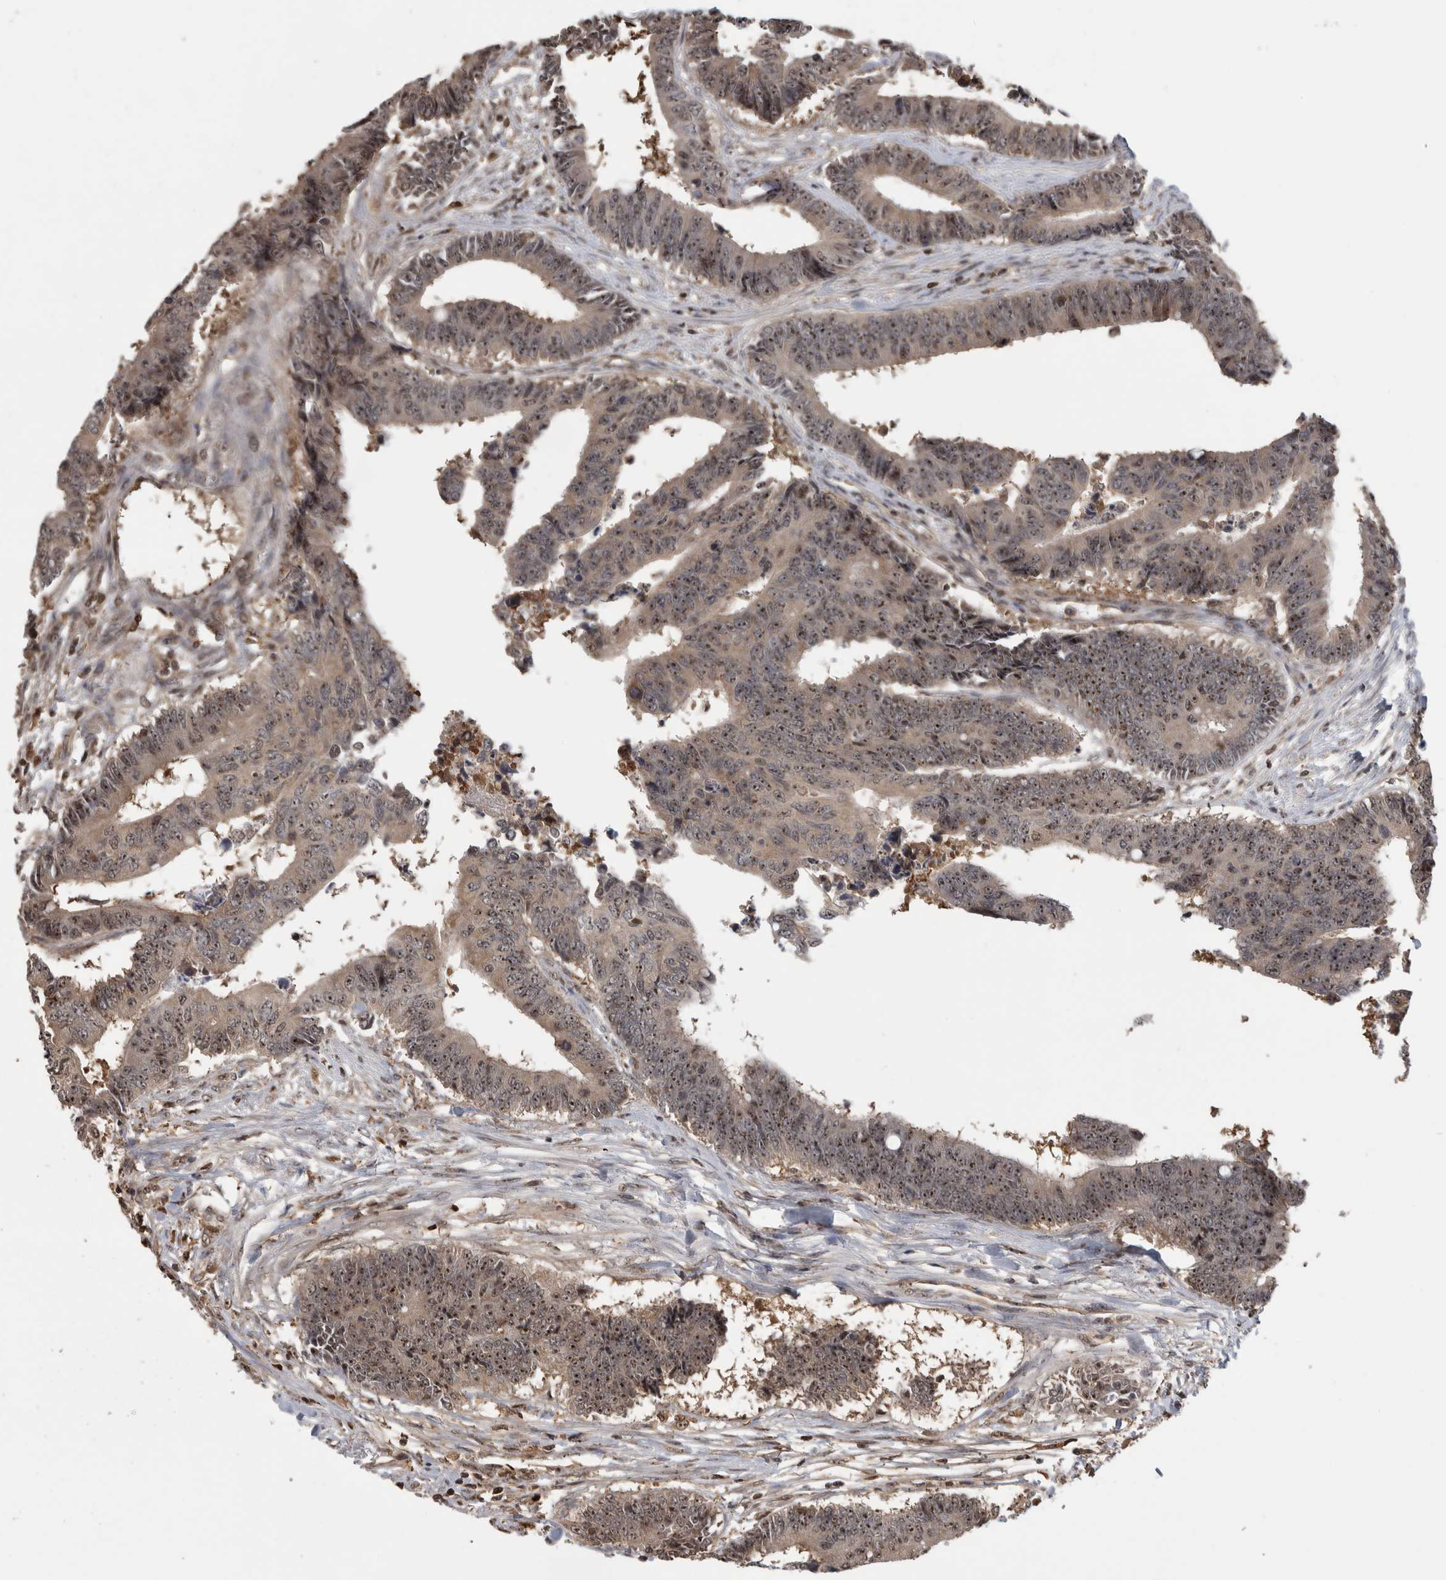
{"staining": {"intensity": "moderate", "quantity": ">75%", "location": "nuclear"}, "tissue": "colorectal cancer", "cell_type": "Tumor cells", "image_type": "cancer", "snomed": [{"axis": "morphology", "description": "Adenocarcinoma, NOS"}, {"axis": "topography", "description": "Rectum"}], "caption": "Adenocarcinoma (colorectal) stained with immunohistochemistry (IHC) displays moderate nuclear staining in approximately >75% of tumor cells.", "gene": "TDRD7", "patient": {"sex": "male", "age": 84}}